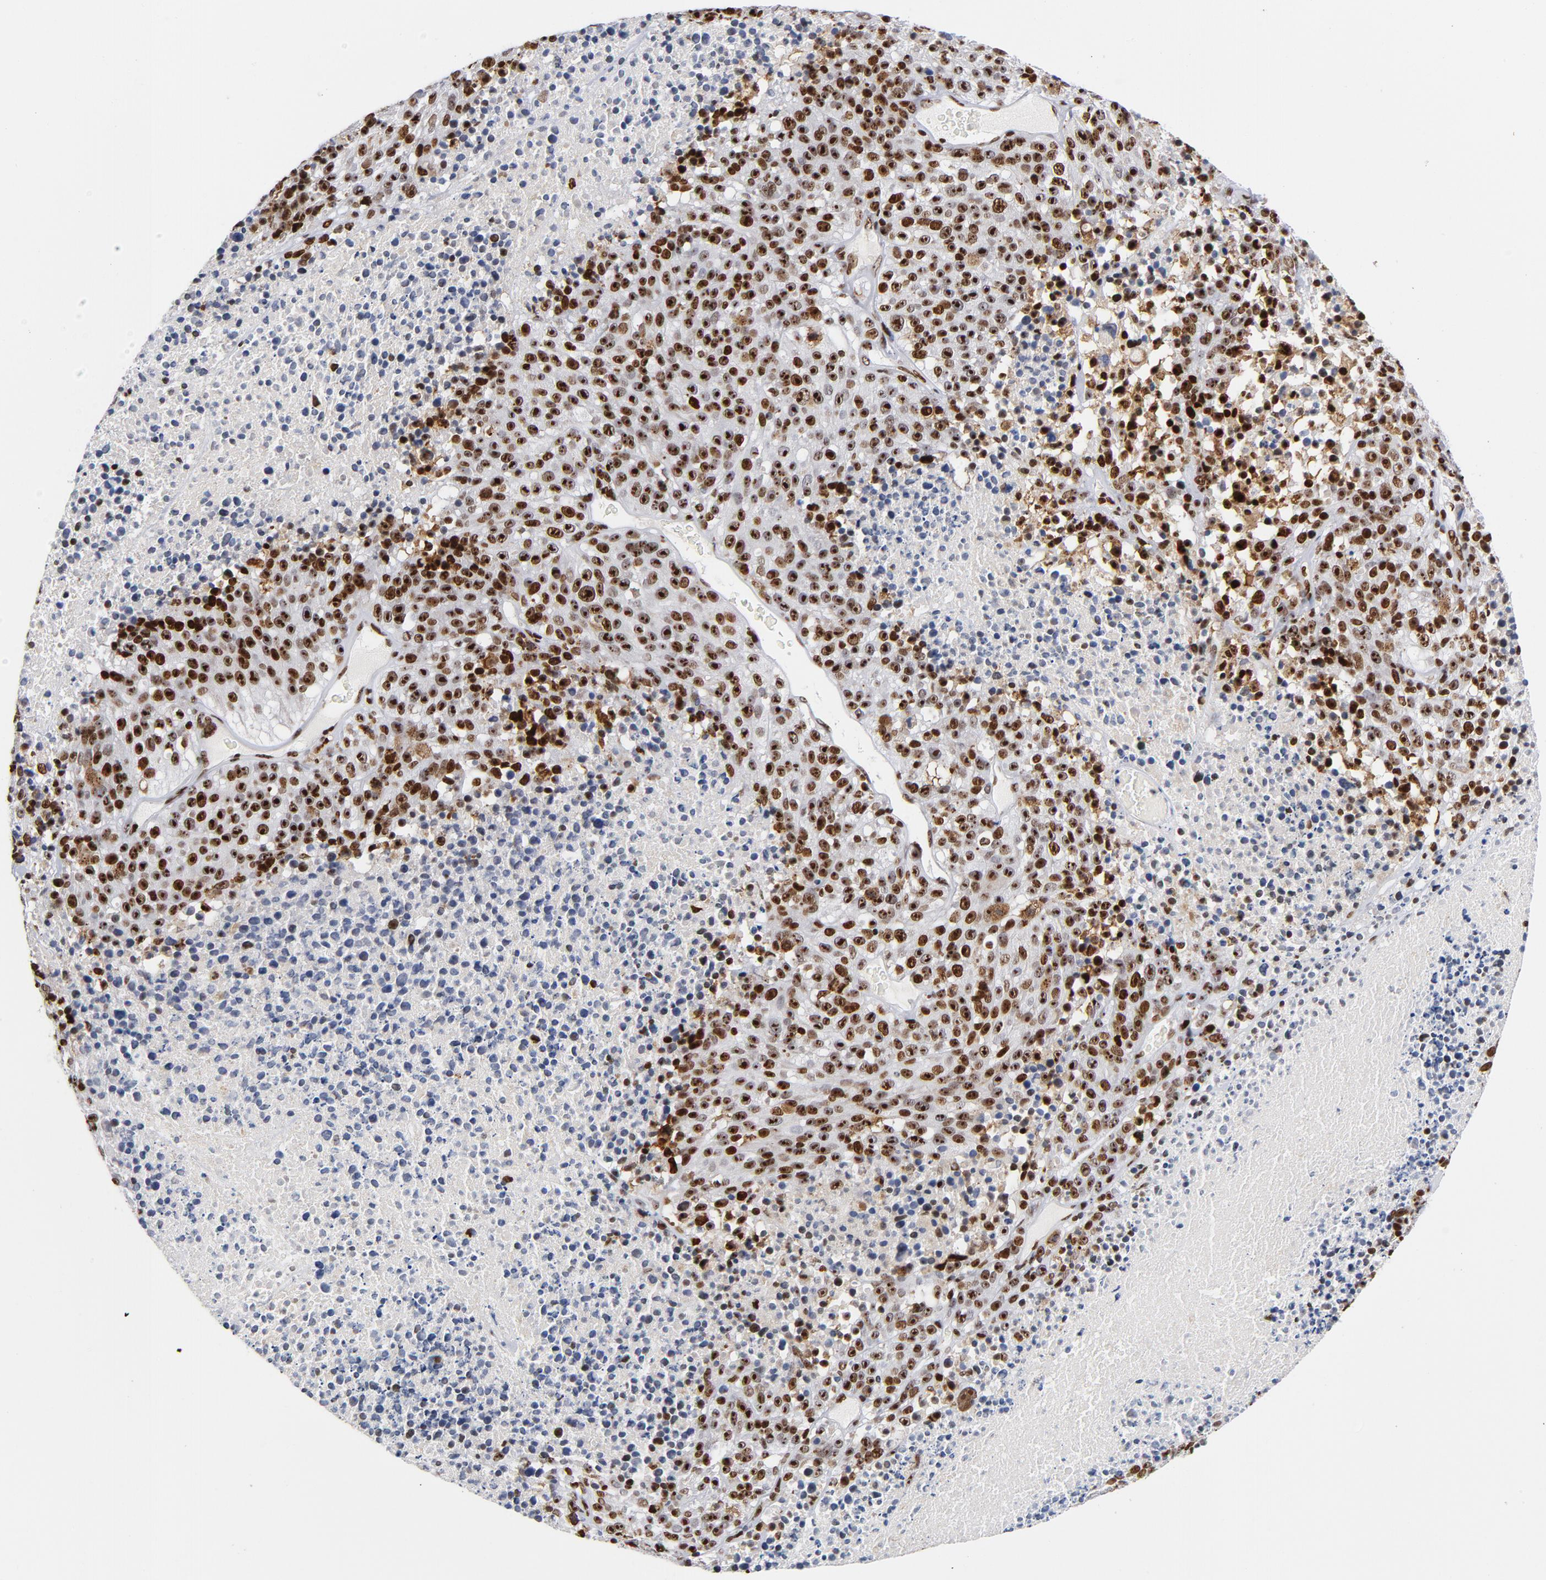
{"staining": {"intensity": "strong", "quantity": ">75%", "location": "nuclear"}, "tissue": "melanoma", "cell_type": "Tumor cells", "image_type": "cancer", "snomed": [{"axis": "morphology", "description": "Malignant melanoma, Metastatic site"}, {"axis": "topography", "description": "Cerebral cortex"}], "caption": "Malignant melanoma (metastatic site) stained for a protein demonstrates strong nuclear positivity in tumor cells.", "gene": "TOP2B", "patient": {"sex": "female", "age": 52}}